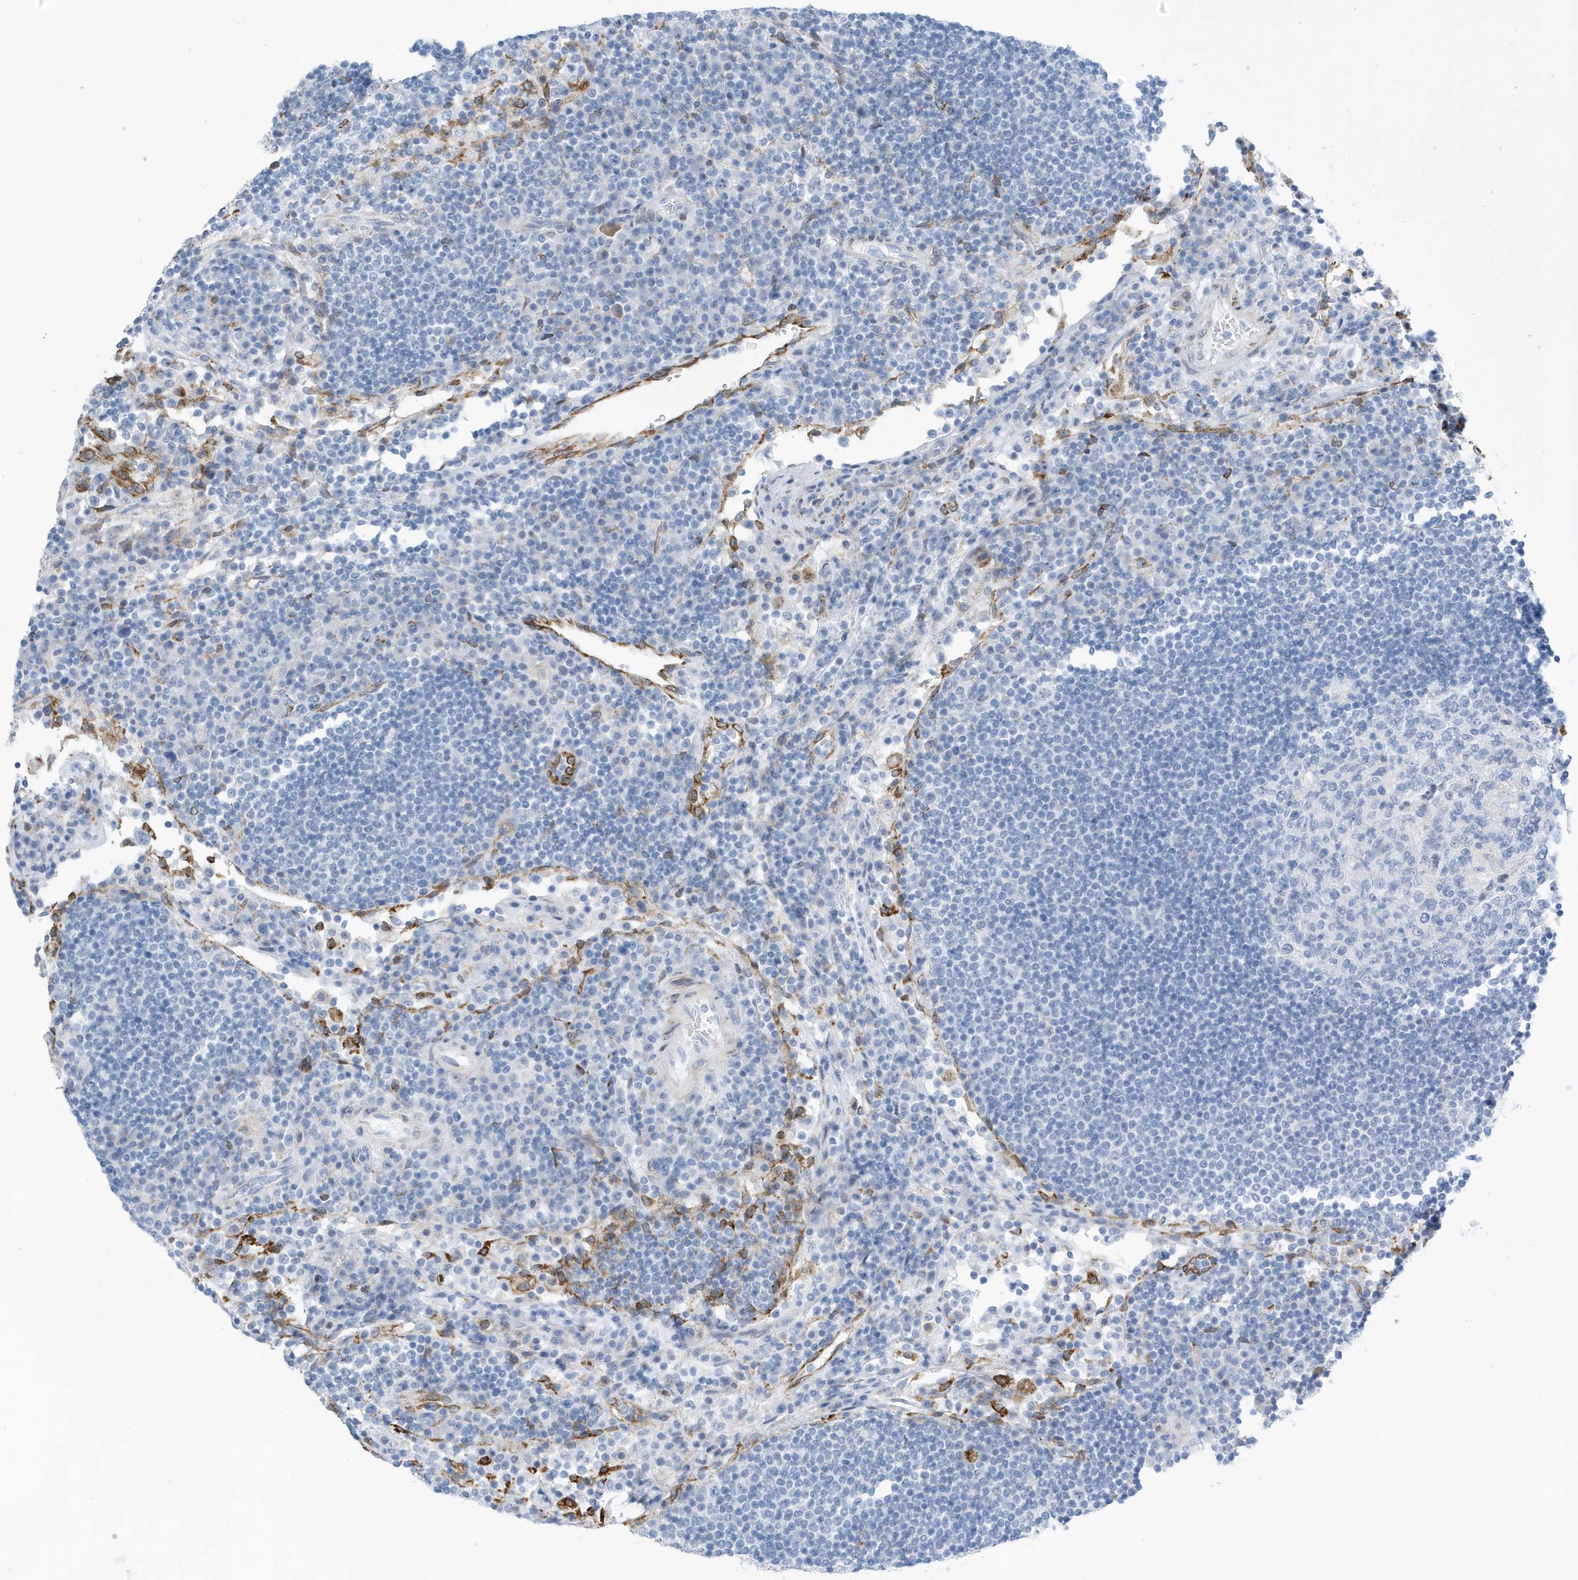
{"staining": {"intensity": "negative", "quantity": "none", "location": "none"}, "tissue": "lymph node", "cell_type": "Germinal center cells", "image_type": "normal", "snomed": [{"axis": "morphology", "description": "Normal tissue, NOS"}, {"axis": "topography", "description": "Lymph node"}], "caption": "This is an immunohistochemistry image of unremarkable lymph node. There is no expression in germinal center cells.", "gene": "SEMA3F", "patient": {"sex": "female", "age": 53}}